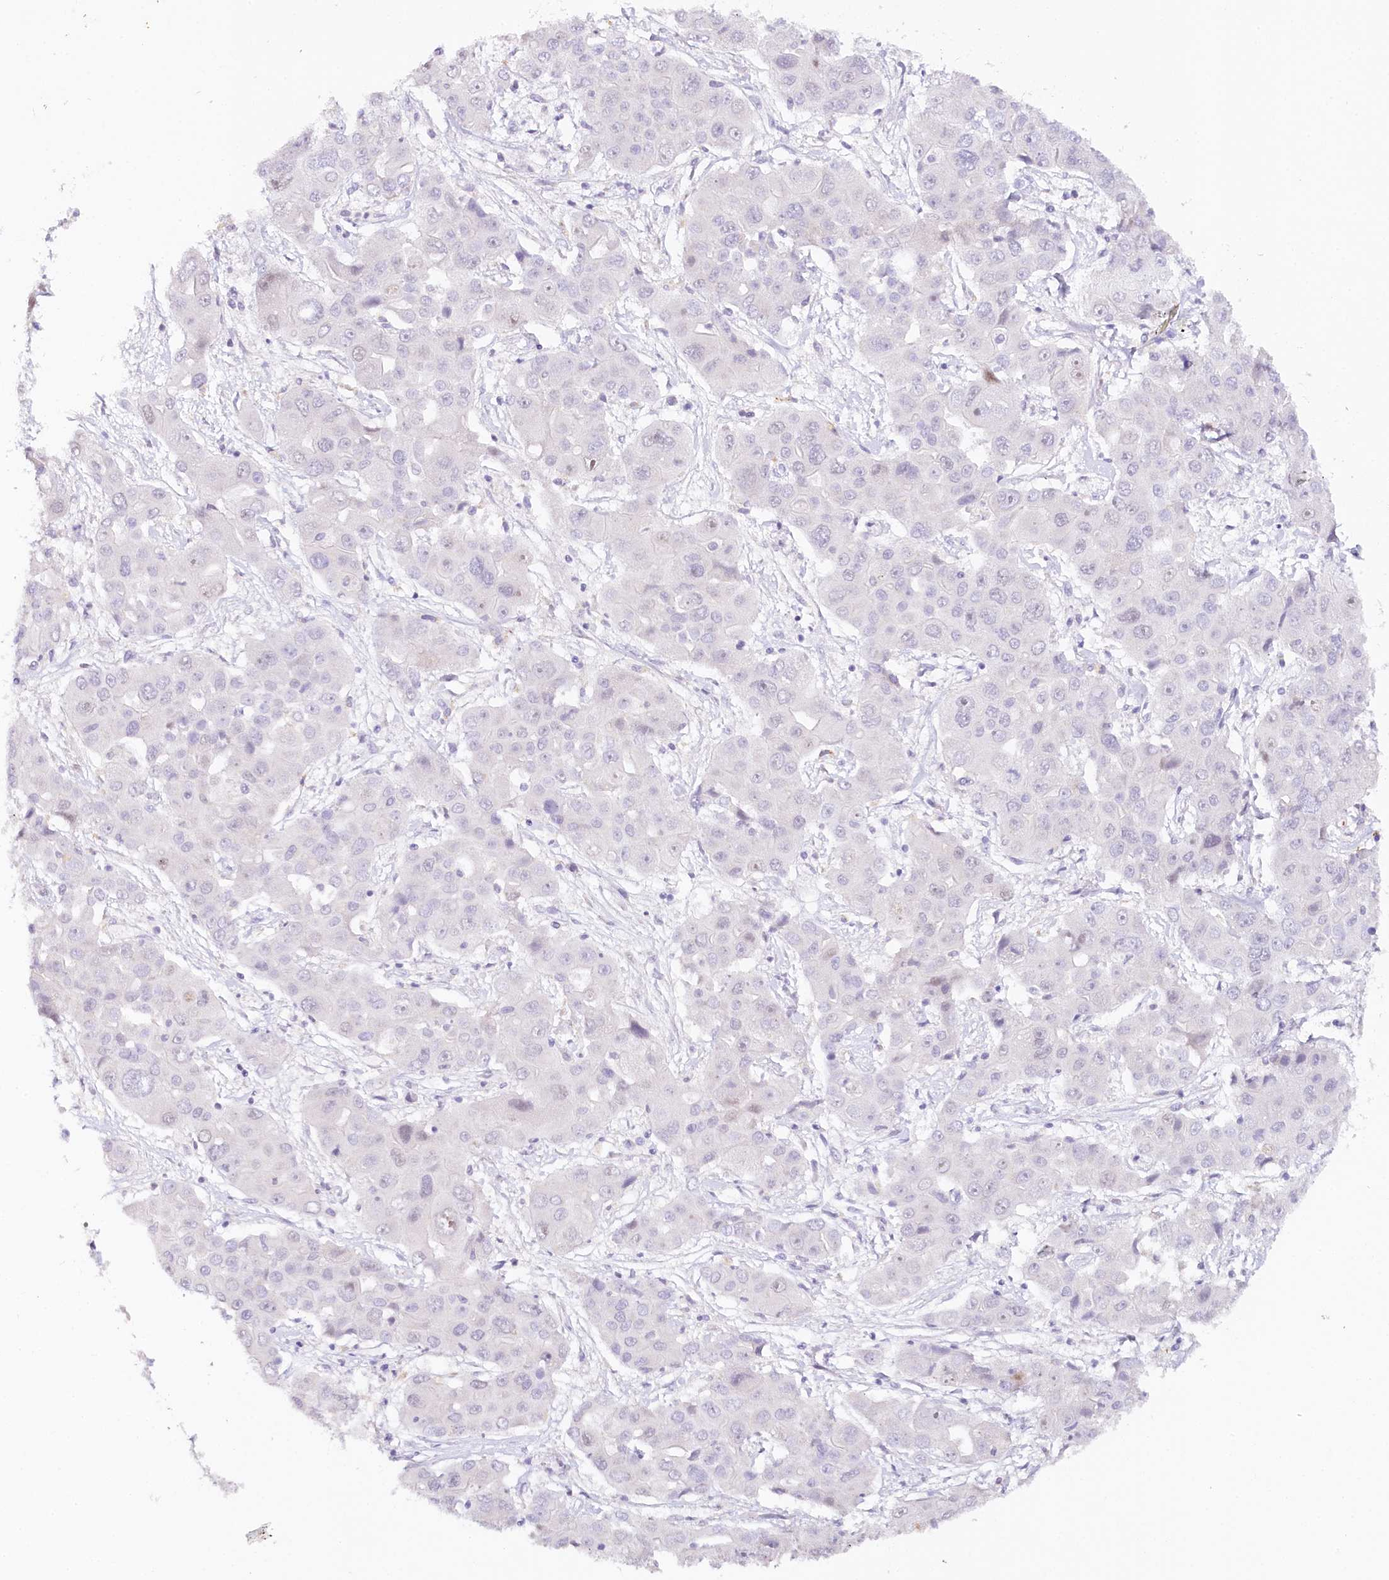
{"staining": {"intensity": "negative", "quantity": "none", "location": "none"}, "tissue": "liver cancer", "cell_type": "Tumor cells", "image_type": "cancer", "snomed": [{"axis": "morphology", "description": "Cholangiocarcinoma"}, {"axis": "topography", "description": "Liver"}], "caption": "IHC histopathology image of human cholangiocarcinoma (liver) stained for a protein (brown), which displays no expression in tumor cells.", "gene": "TP53", "patient": {"sex": "male", "age": 67}}